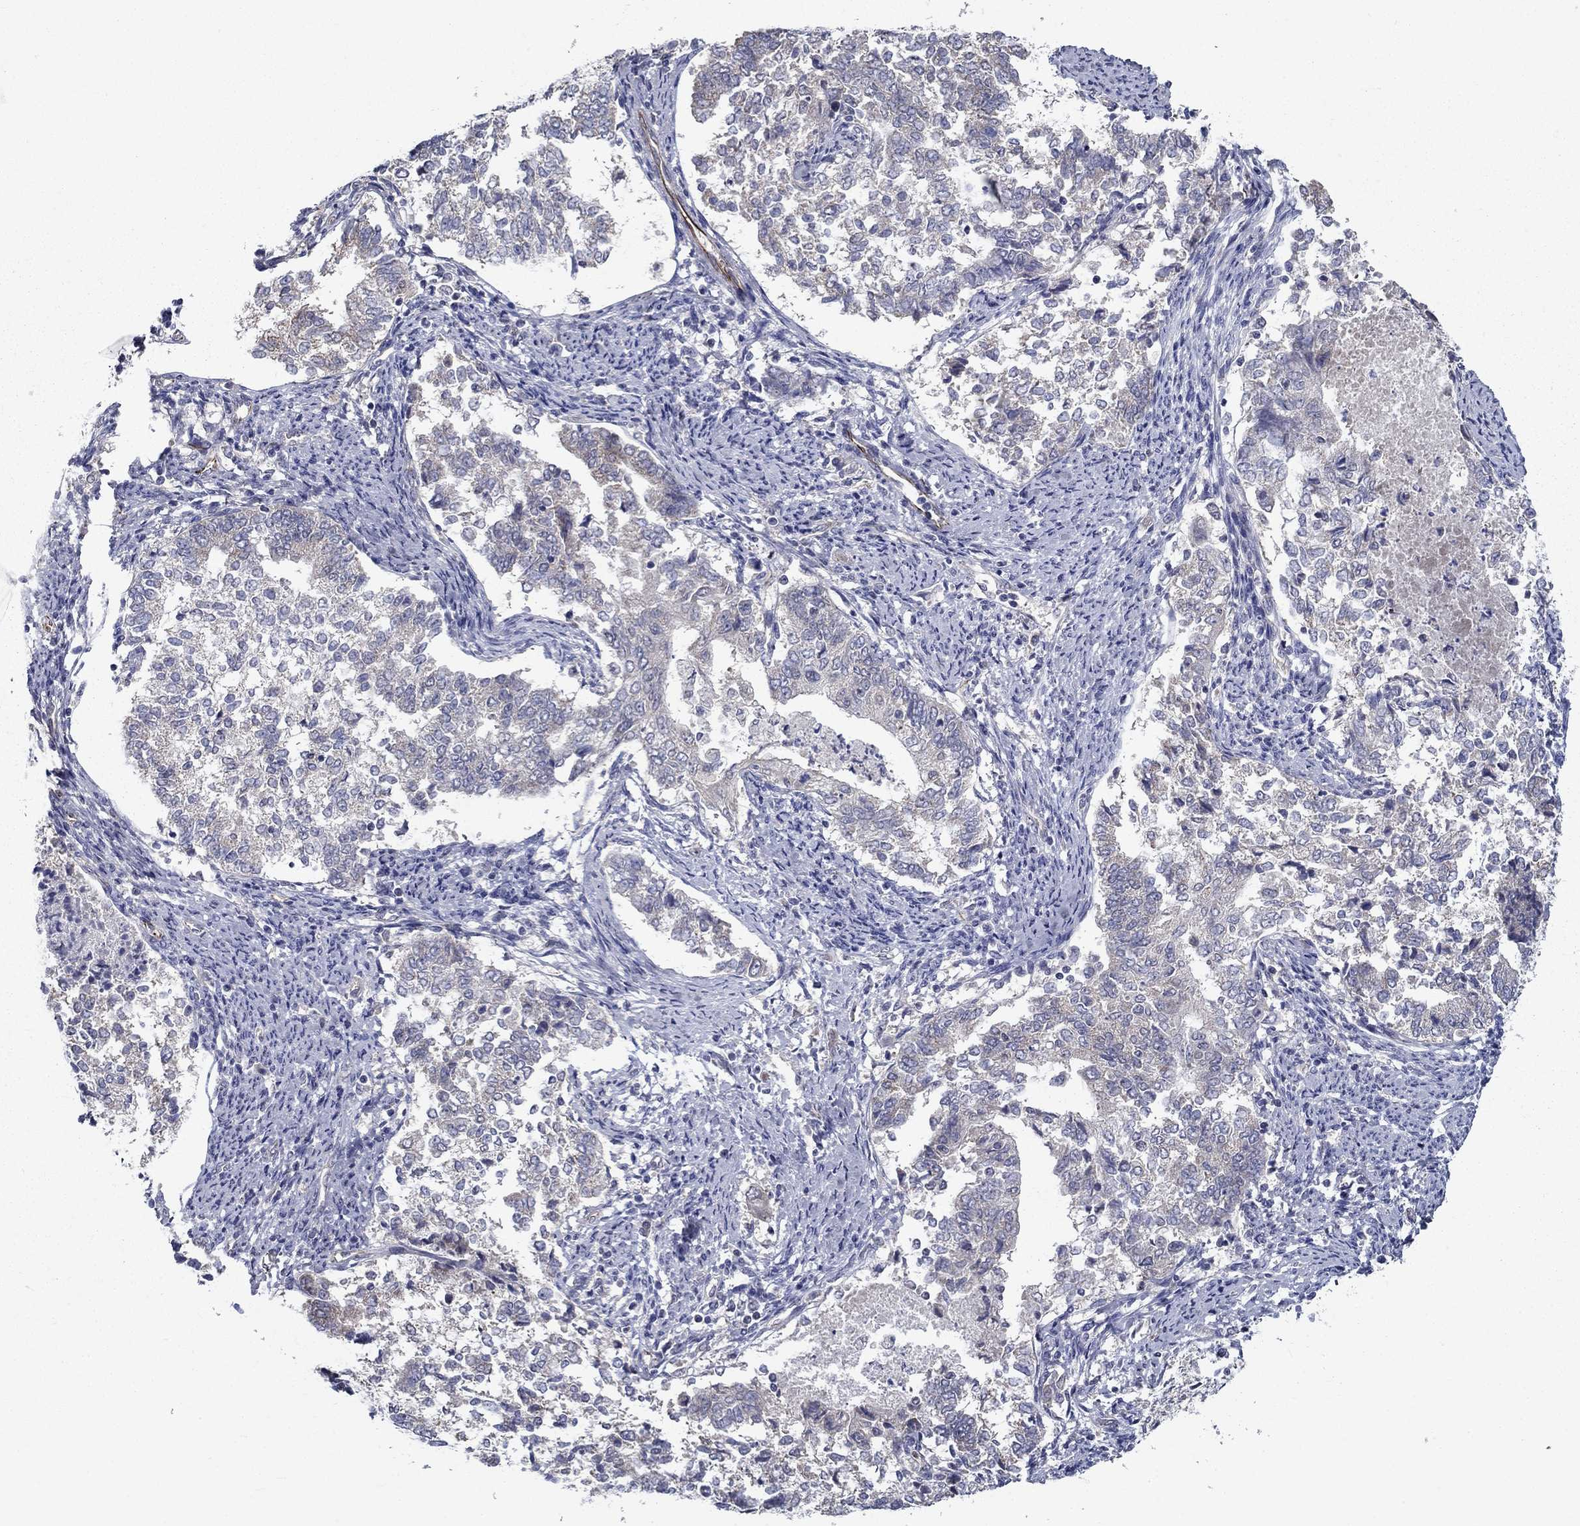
{"staining": {"intensity": "weak", "quantity": "<25%", "location": "cytoplasmic/membranous"}, "tissue": "endometrial cancer", "cell_type": "Tumor cells", "image_type": "cancer", "snomed": [{"axis": "morphology", "description": "Adenocarcinoma, NOS"}, {"axis": "topography", "description": "Endometrium"}], "caption": "Endometrial cancer was stained to show a protein in brown. There is no significant staining in tumor cells. (Brightfield microscopy of DAB (3,3'-diaminobenzidine) immunohistochemistry (IHC) at high magnification).", "gene": "LACTB2", "patient": {"sex": "female", "age": 65}}